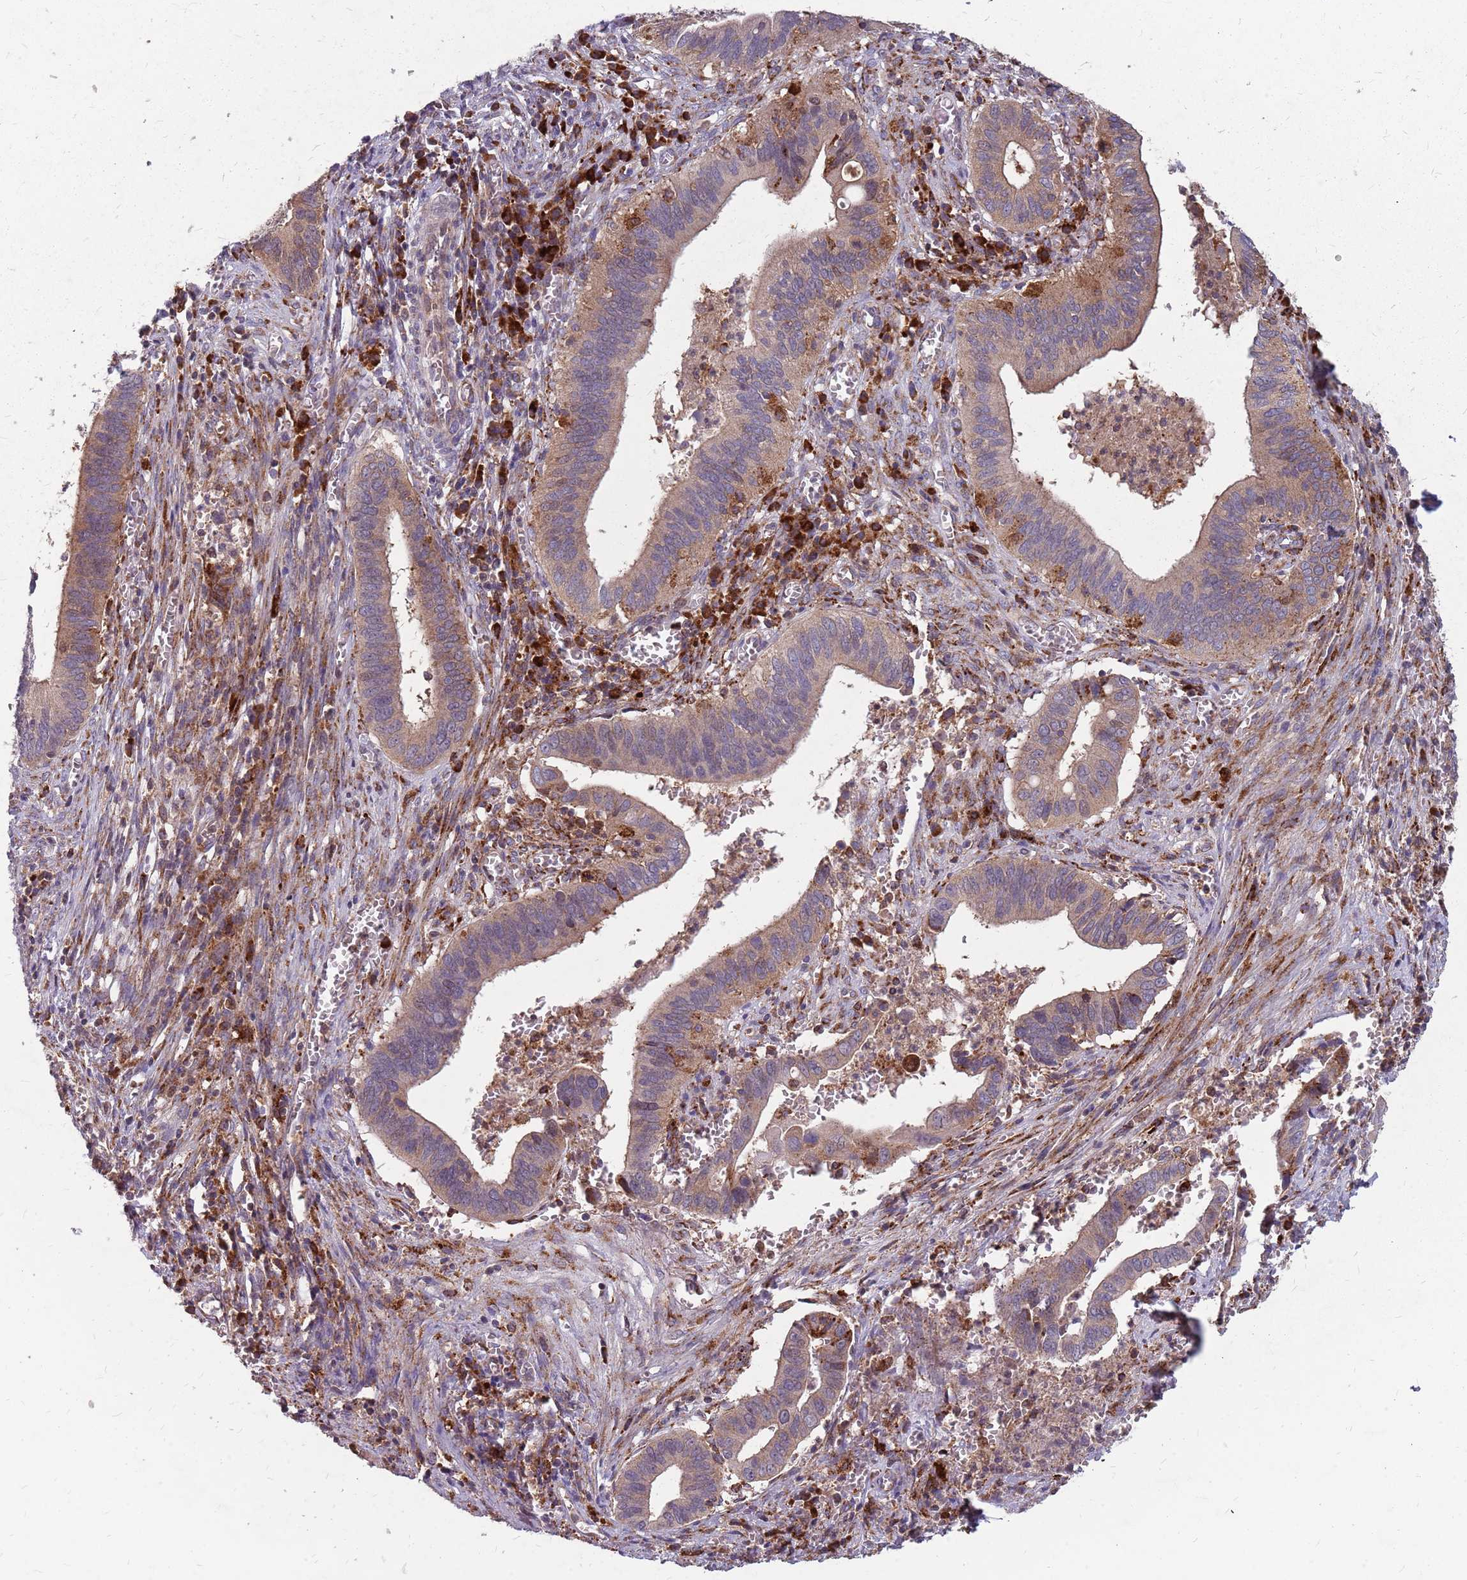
{"staining": {"intensity": "weak", "quantity": "25%-75%", "location": "cytoplasmic/membranous"}, "tissue": "cervical cancer", "cell_type": "Tumor cells", "image_type": "cancer", "snomed": [{"axis": "morphology", "description": "Adenocarcinoma, NOS"}, {"axis": "topography", "description": "Cervix"}], "caption": "A high-resolution image shows immunohistochemistry (IHC) staining of cervical cancer (adenocarcinoma), which displays weak cytoplasmic/membranous staining in approximately 25%-75% of tumor cells. (brown staining indicates protein expression, while blue staining denotes nuclei).", "gene": "NME4", "patient": {"sex": "female", "age": 42}}